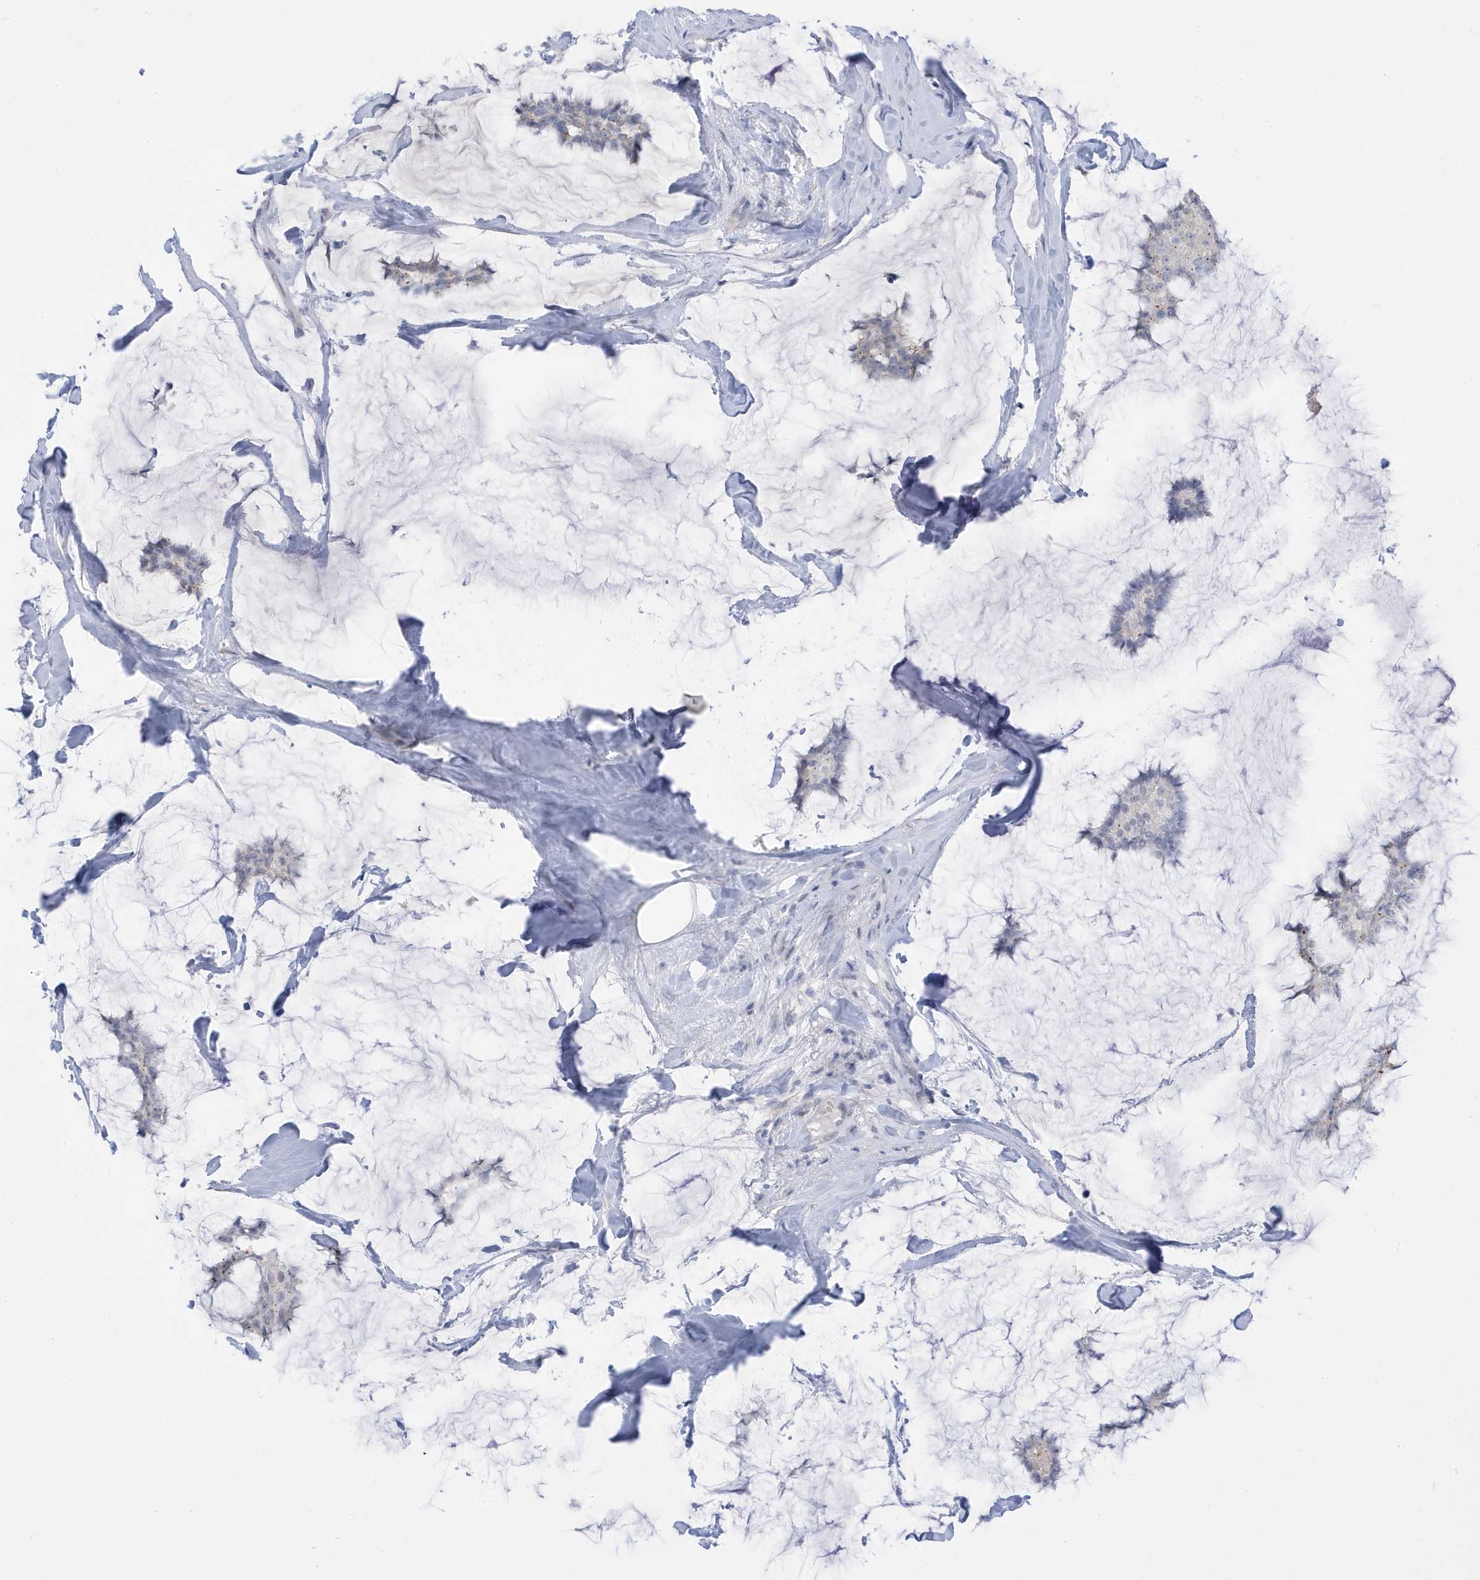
{"staining": {"intensity": "weak", "quantity": "<25%", "location": "cytoplasmic/membranous"}, "tissue": "breast cancer", "cell_type": "Tumor cells", "image_type": "cancer", "snomed": [{"axis": "morphology", "description": "Duct carcinoma"}, {"axis": "topography", "description": "Breast"}], "caption": "Infiltrating ductal carcinoma (breast) stained for a protein using IHC displays no expression tumor cells.", "gene": "PERM1", "patient": {"sex": "female", "age": 93}}